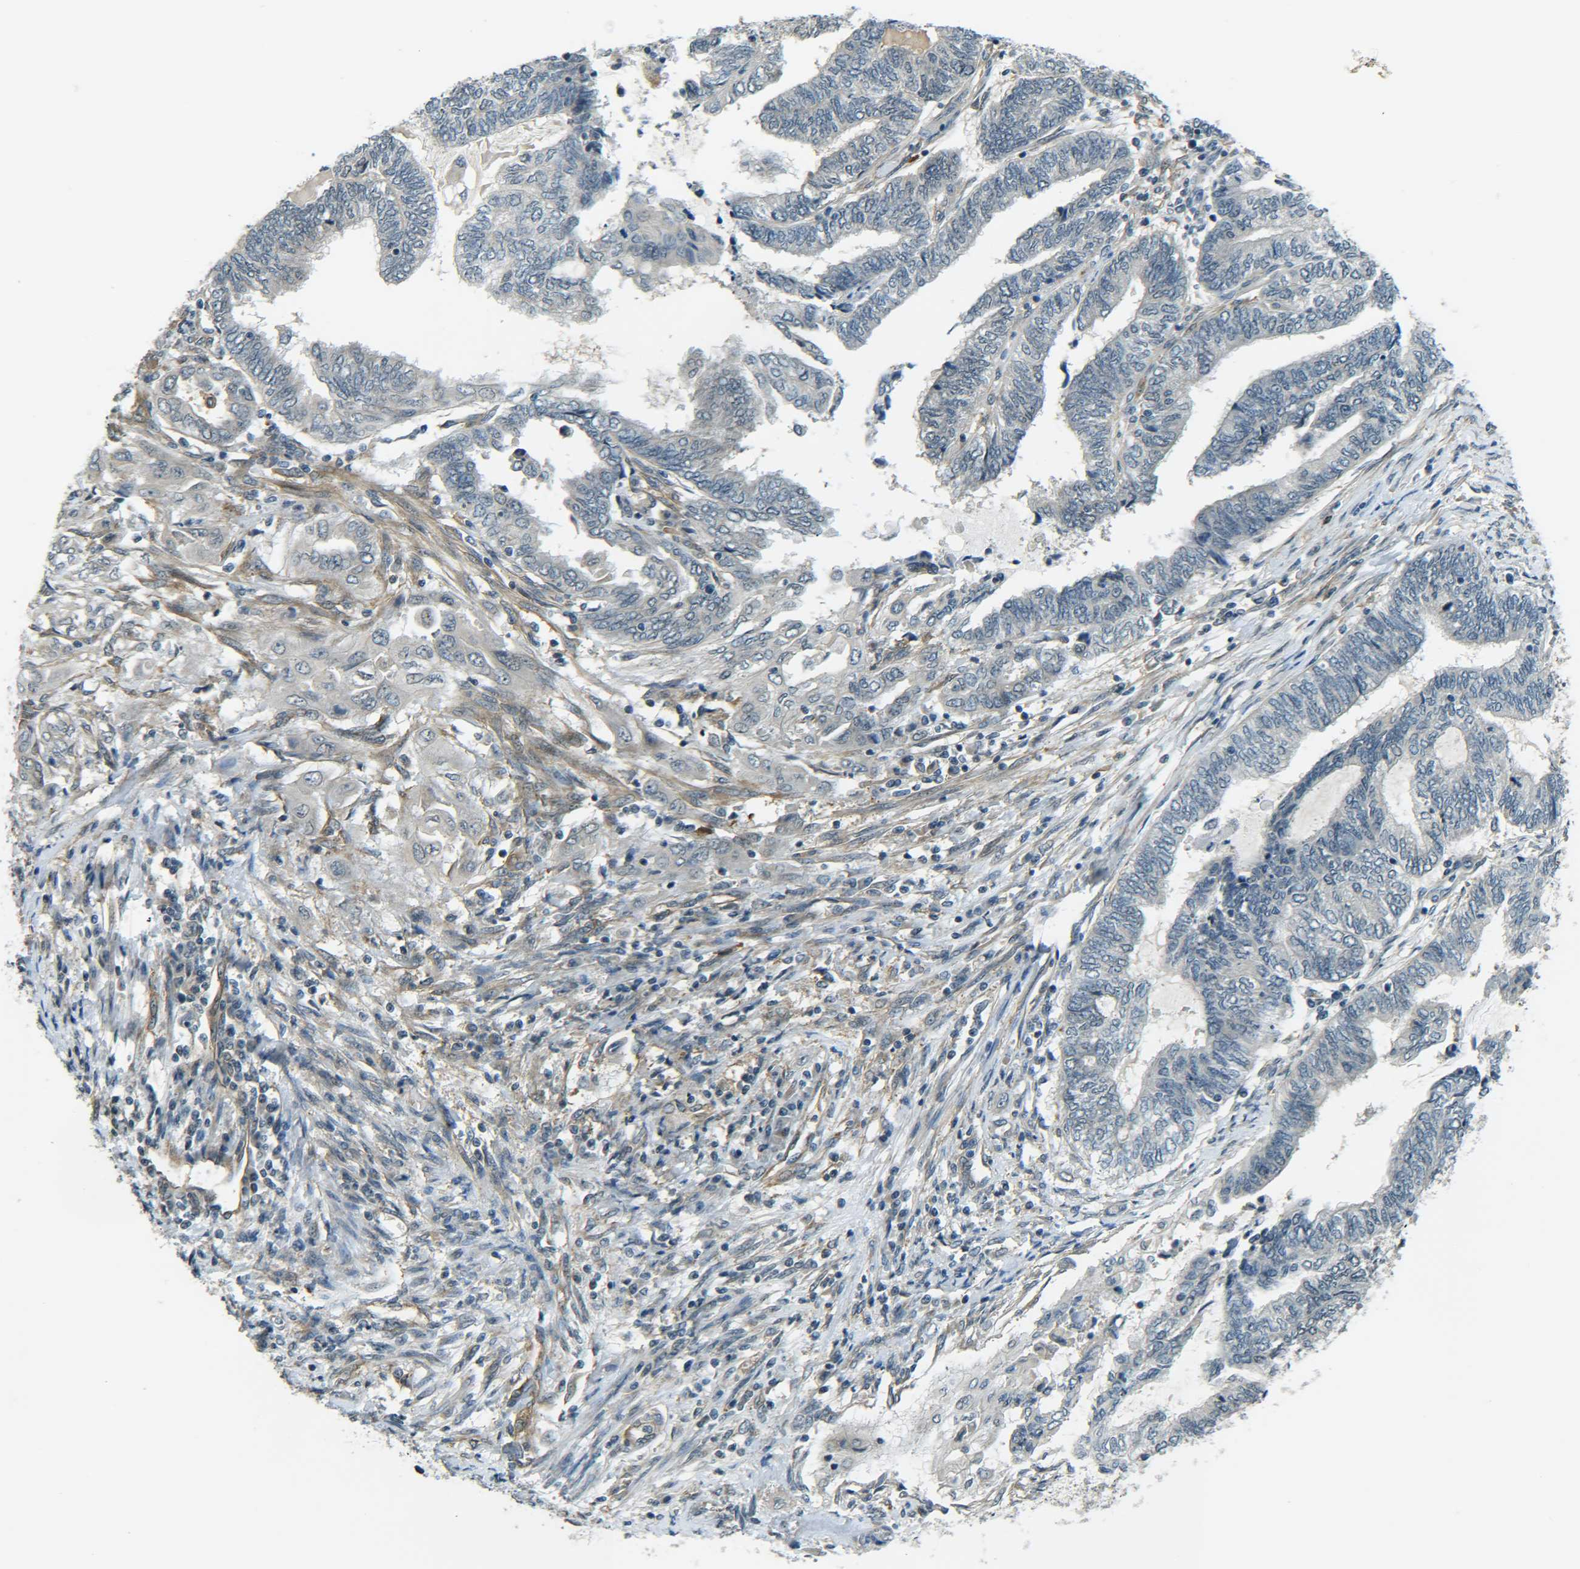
{"staining": {"intensity": "negative", "quantity": "none", "location": "none"}, "tissue": "endometrial cancer", "cell_type": "Tumor cells", "image_type": "cancer", "snomed": [{"axis": "morphology", "description": "Adenocarcinoma, NOS"}, {"axis": "topography", "description": "Uterus"}, {"axis": "topography", "description": "Endometrium"}], "caption": "This micrograph is of adenocarcinoma (endometrial) stained with immunohistochemistry to label a protein in brown with the nuclei are counter-stained blue. There is no staining in tumor cells.", "gene": "DAB2", "patient": {"sex": "female", "age": 70}}